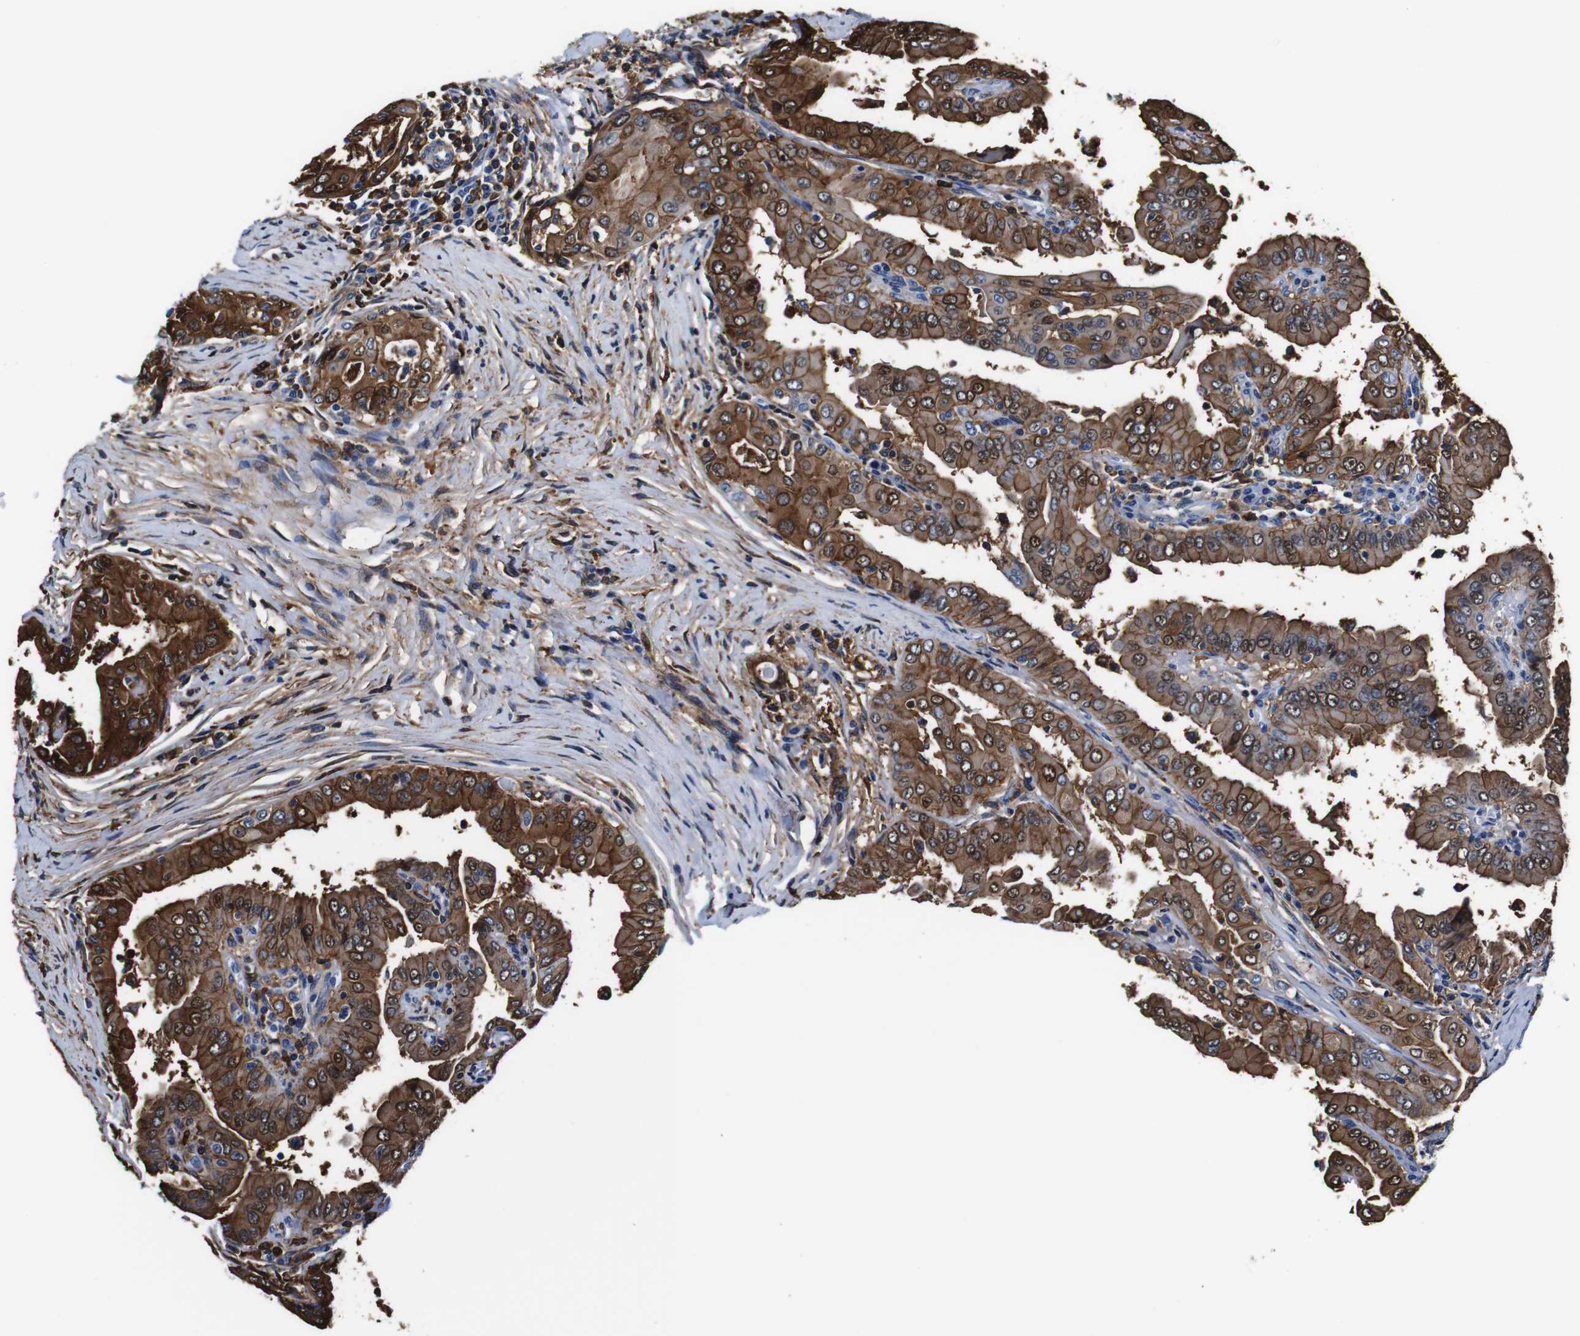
{"staining": {"intensity": "strong", "quantity": ">75%", "location": "cytoplasmic/membranous,nuclear"}, "tissue": "thyroid cancer", "cell_type": "Tumor cells", "image_type": "cancer", "snomed": [{"axis": "morphology", "description": "Papillary adenocarcinoma, NOS"}, {"axis": "topography", "description": "Thyroid gland"}], "caption": "High-power microscopy captured an immunohistochemistry photomicrograph of thyroid cancer (papillary adenocarcinoma), revealing strong cytoplasmic/membranous and nuclear expression in about >75% of tumor cells. The staining was performed using DAB (3,3'-diaminobenzidine) to visualize the protein expression in brown, while the nuclei were stained in blue with hematoxylin (Magnification: 20x).", "gene": "ANXA1", "patient": {"sex": "male", "age": 33}}